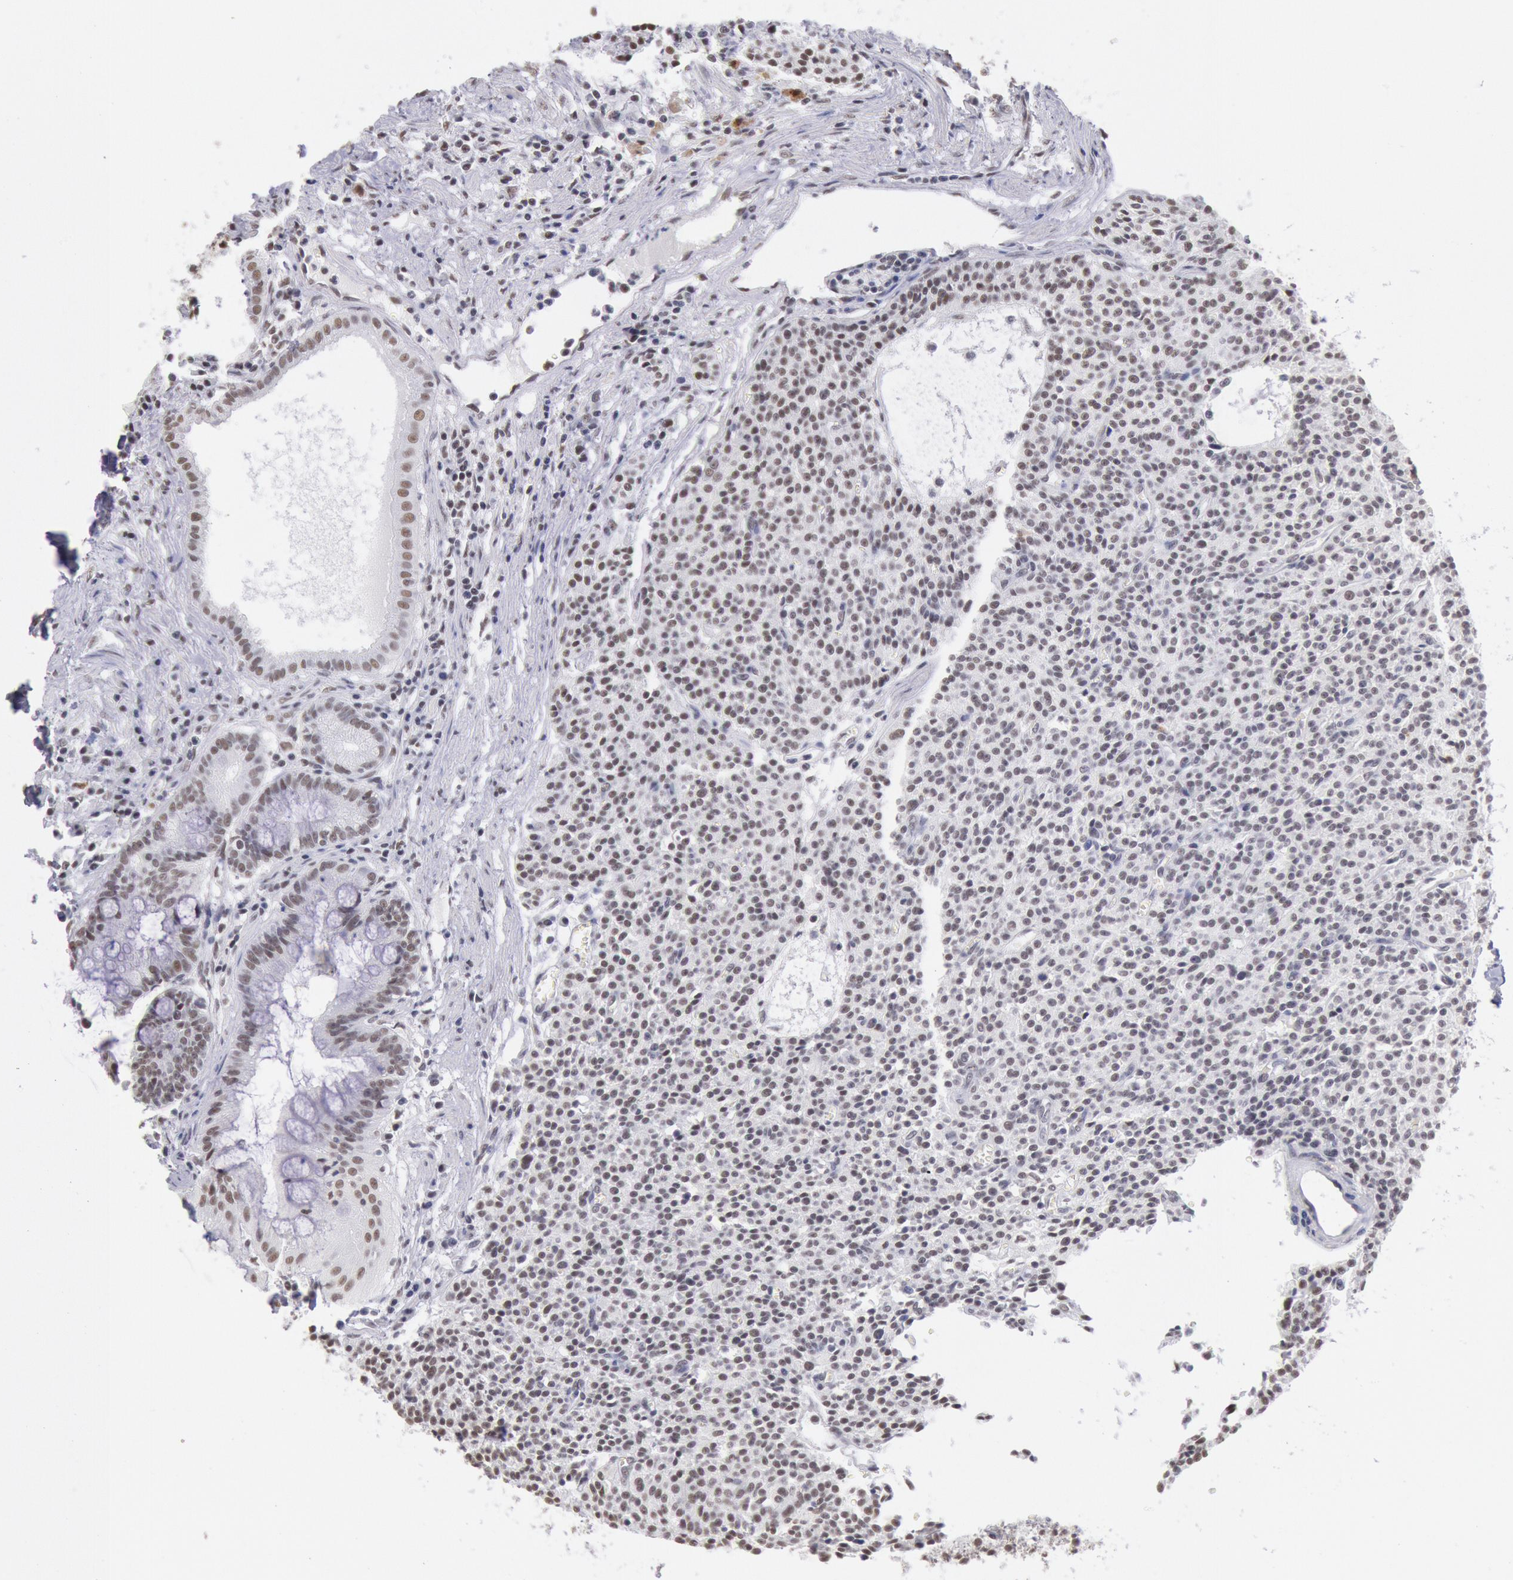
{"staining": {"intensity": "weak", "quantity": ">75%", "location": "nuclear"}, "tissue": "carcinoid", "cell_type": "Tumor cells", "image_type": "cancer", "snomed": [{"axis": "morphology", "description": "Carcinoid, malignant, NOS"}, {"axis": "topography", "description": "Stomach"}], "caption": "Protein expression analysis of human carcinoid reveals weak nuclear positivity in about >75% of tumor cells.", "gene": "SNRPD3", "patient": {"sex": "female", "age": 76}}